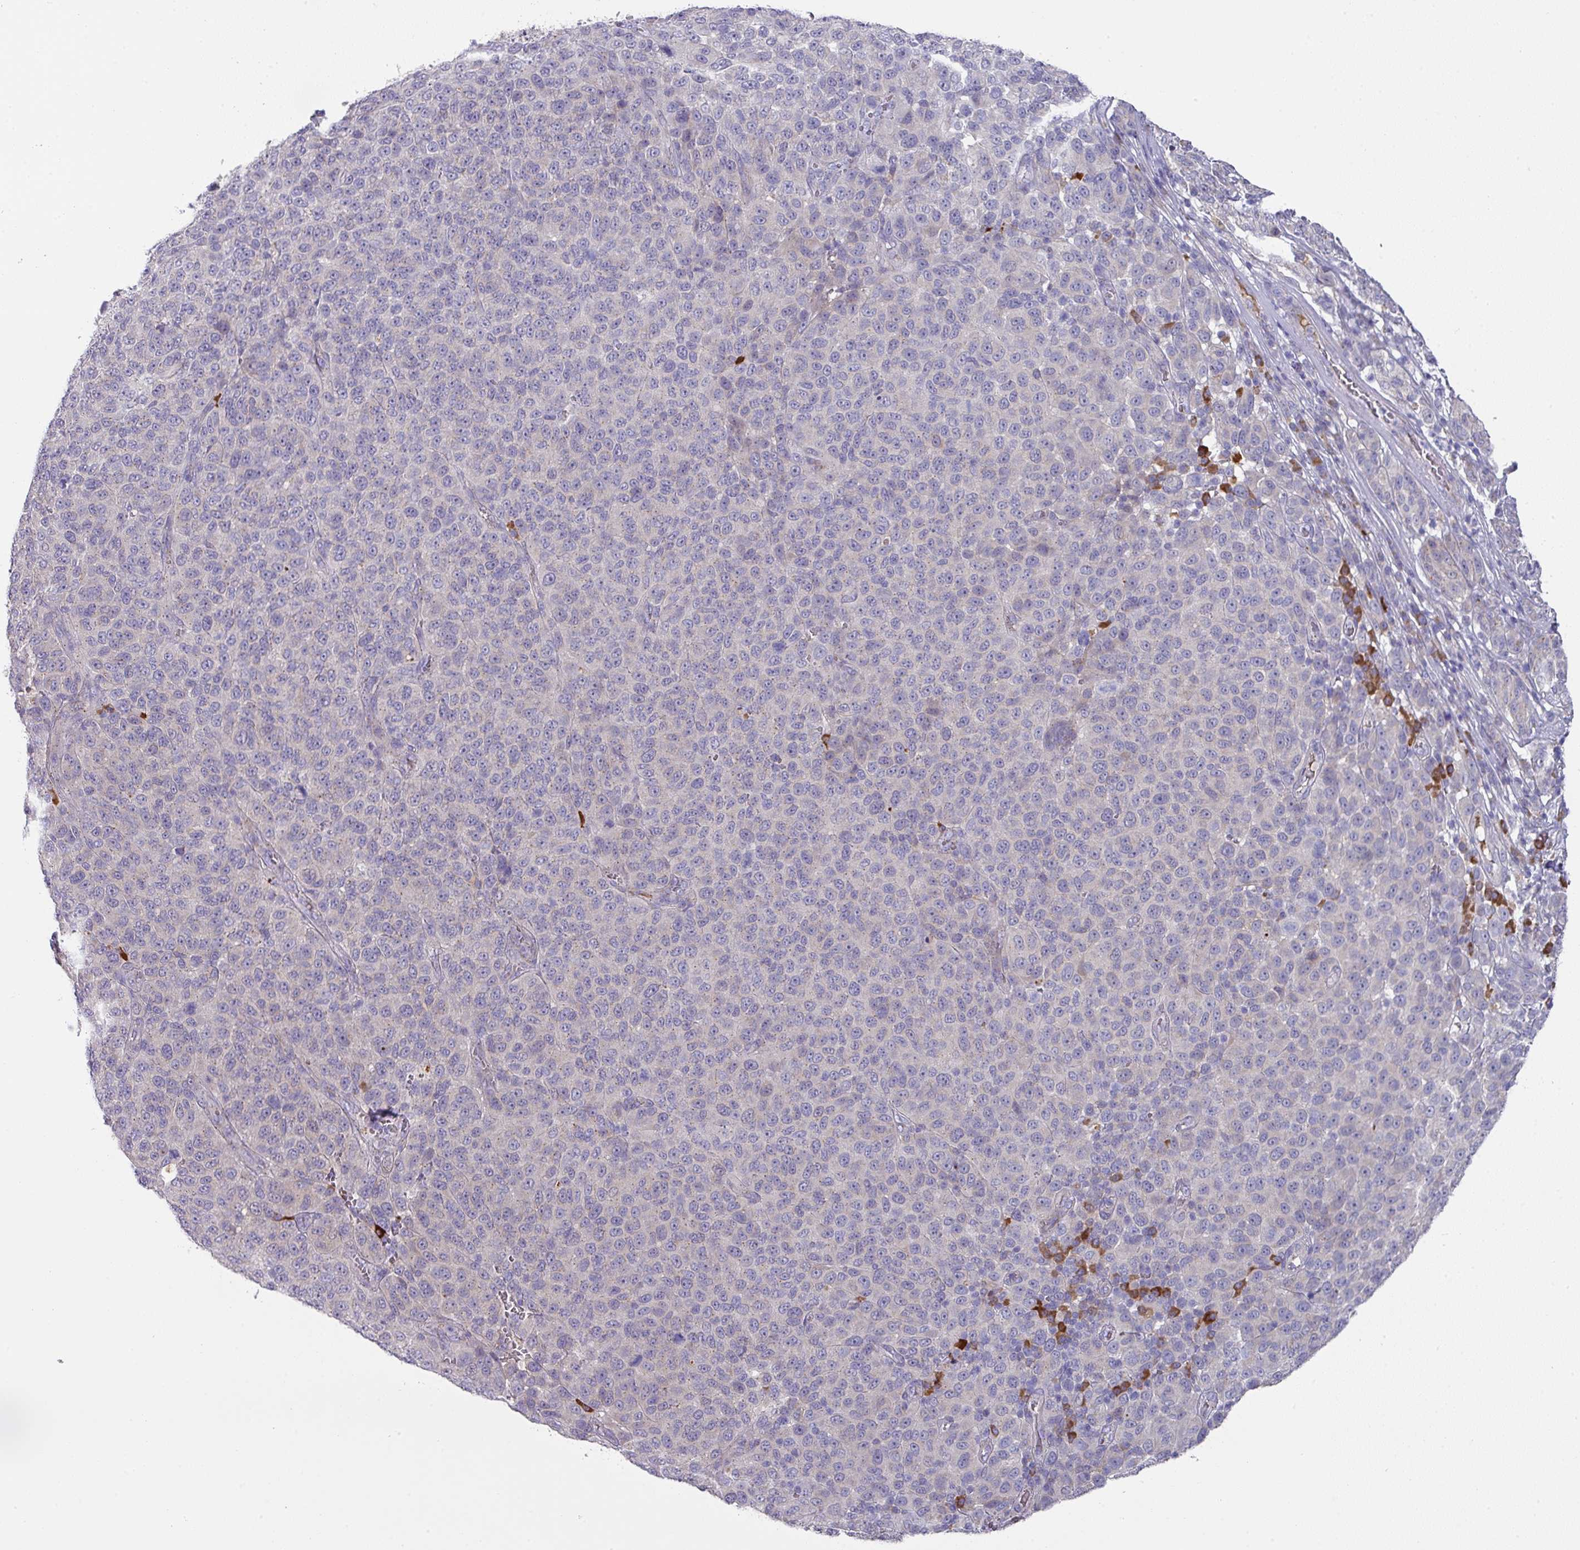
{"staining": {"intensity": "negative", "quantity": "none", "location": "none"}, "tissue": "melanoma", "cell_type": "Tumor cells", "image_type": "cancer", "snomed": [{"axis": "morphology", "description": "Malignant melanoma, NOS"}, {"axis": "topography", "description": "Skin"}], "caption": "An image of human melanoma is negative for staining in tumor cells.", "gene": "IL4R", "patient": {"sex": "male", "age": 49}}